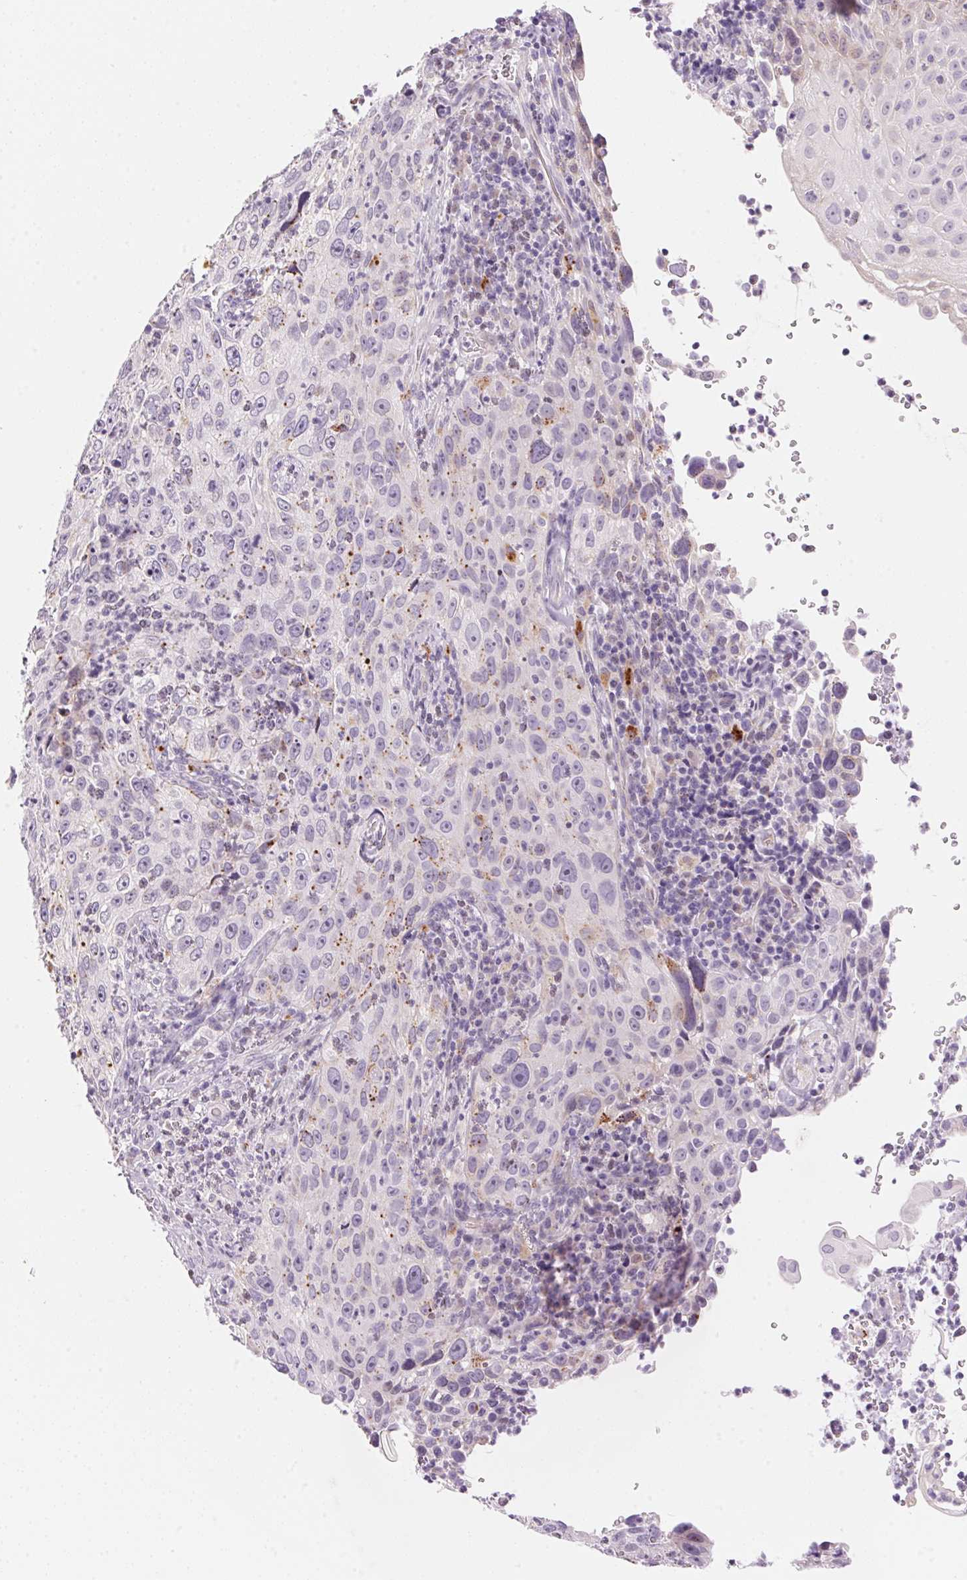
{"staining": {"intensity": "negative", "quantity": "none", "location": "none"}, "tissue": "cervical cancer", "cell_type": "Tumor cells", "image_type": "cancer", "snomed": [{"axis": "morphology", "description": "Squamous cell carcinoma, NOS"}, {"axis": "topography", "description": "Cervix"}], "caption": "Tumor cells are negative for protein expression in human cervical cancer.", "gene": "TEKT1", "patient": {"sex": "female", "age": 30}}